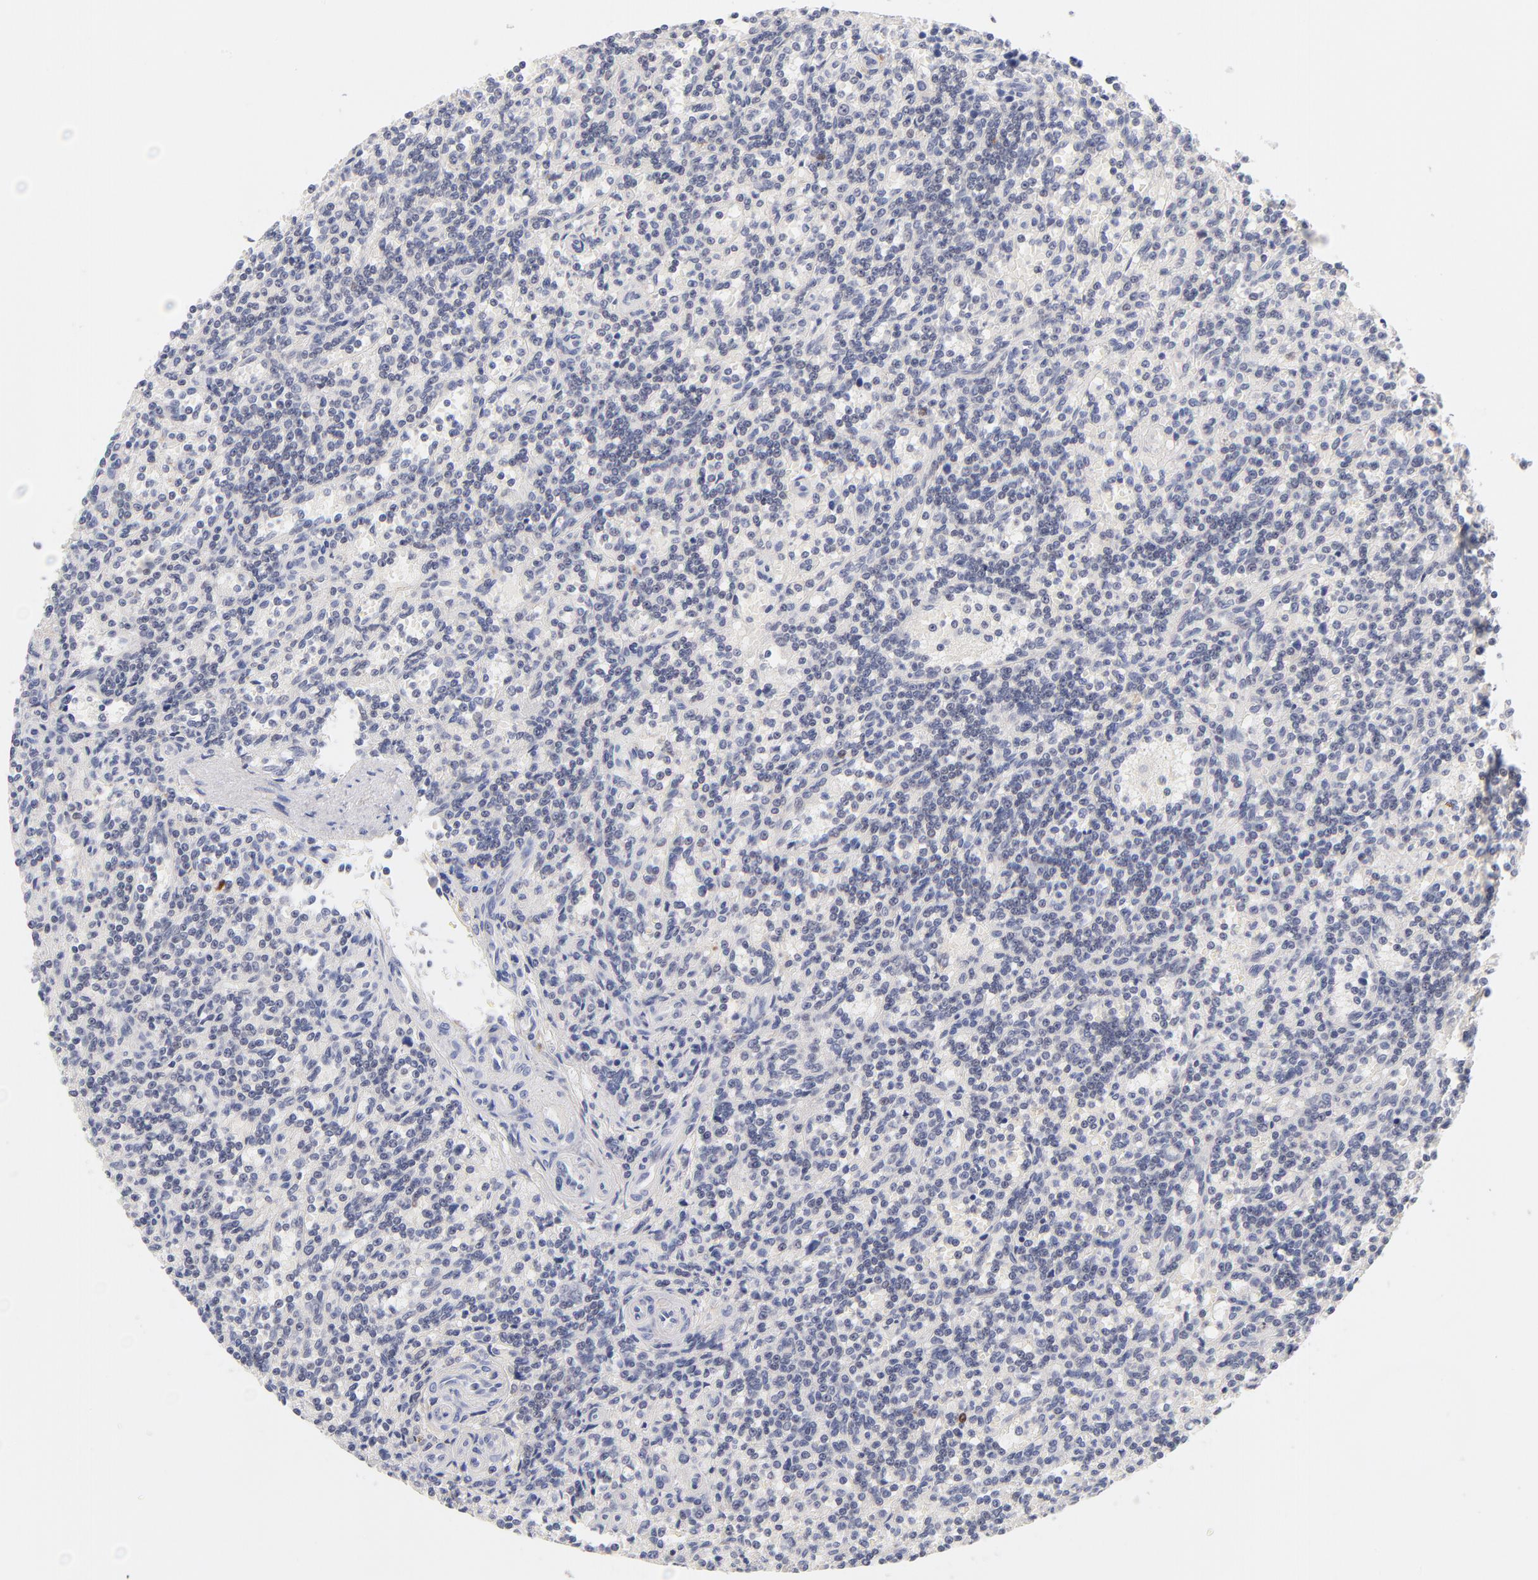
{"staining": {"intensity": "negative", "quantity": "none", "location": "none"}, "tissue": "lymphoma", "cell_type": "Tumor cells", "image_type": "cancer", "snomed": [{"axis": "morphology", "description": "Malignant lymphoma, non-Hodgkin's type, Low grade"}, {"axis": "topography", "description": "Spleen"}], "caption": "Immunohistochemistry (IHC) of malignant lymphoma, non-Hodgkin's type (low-grade) reveals no positivity in tumor cells.", "gene": "PARP1", "patient": {"sex": "male", "age": 73}}